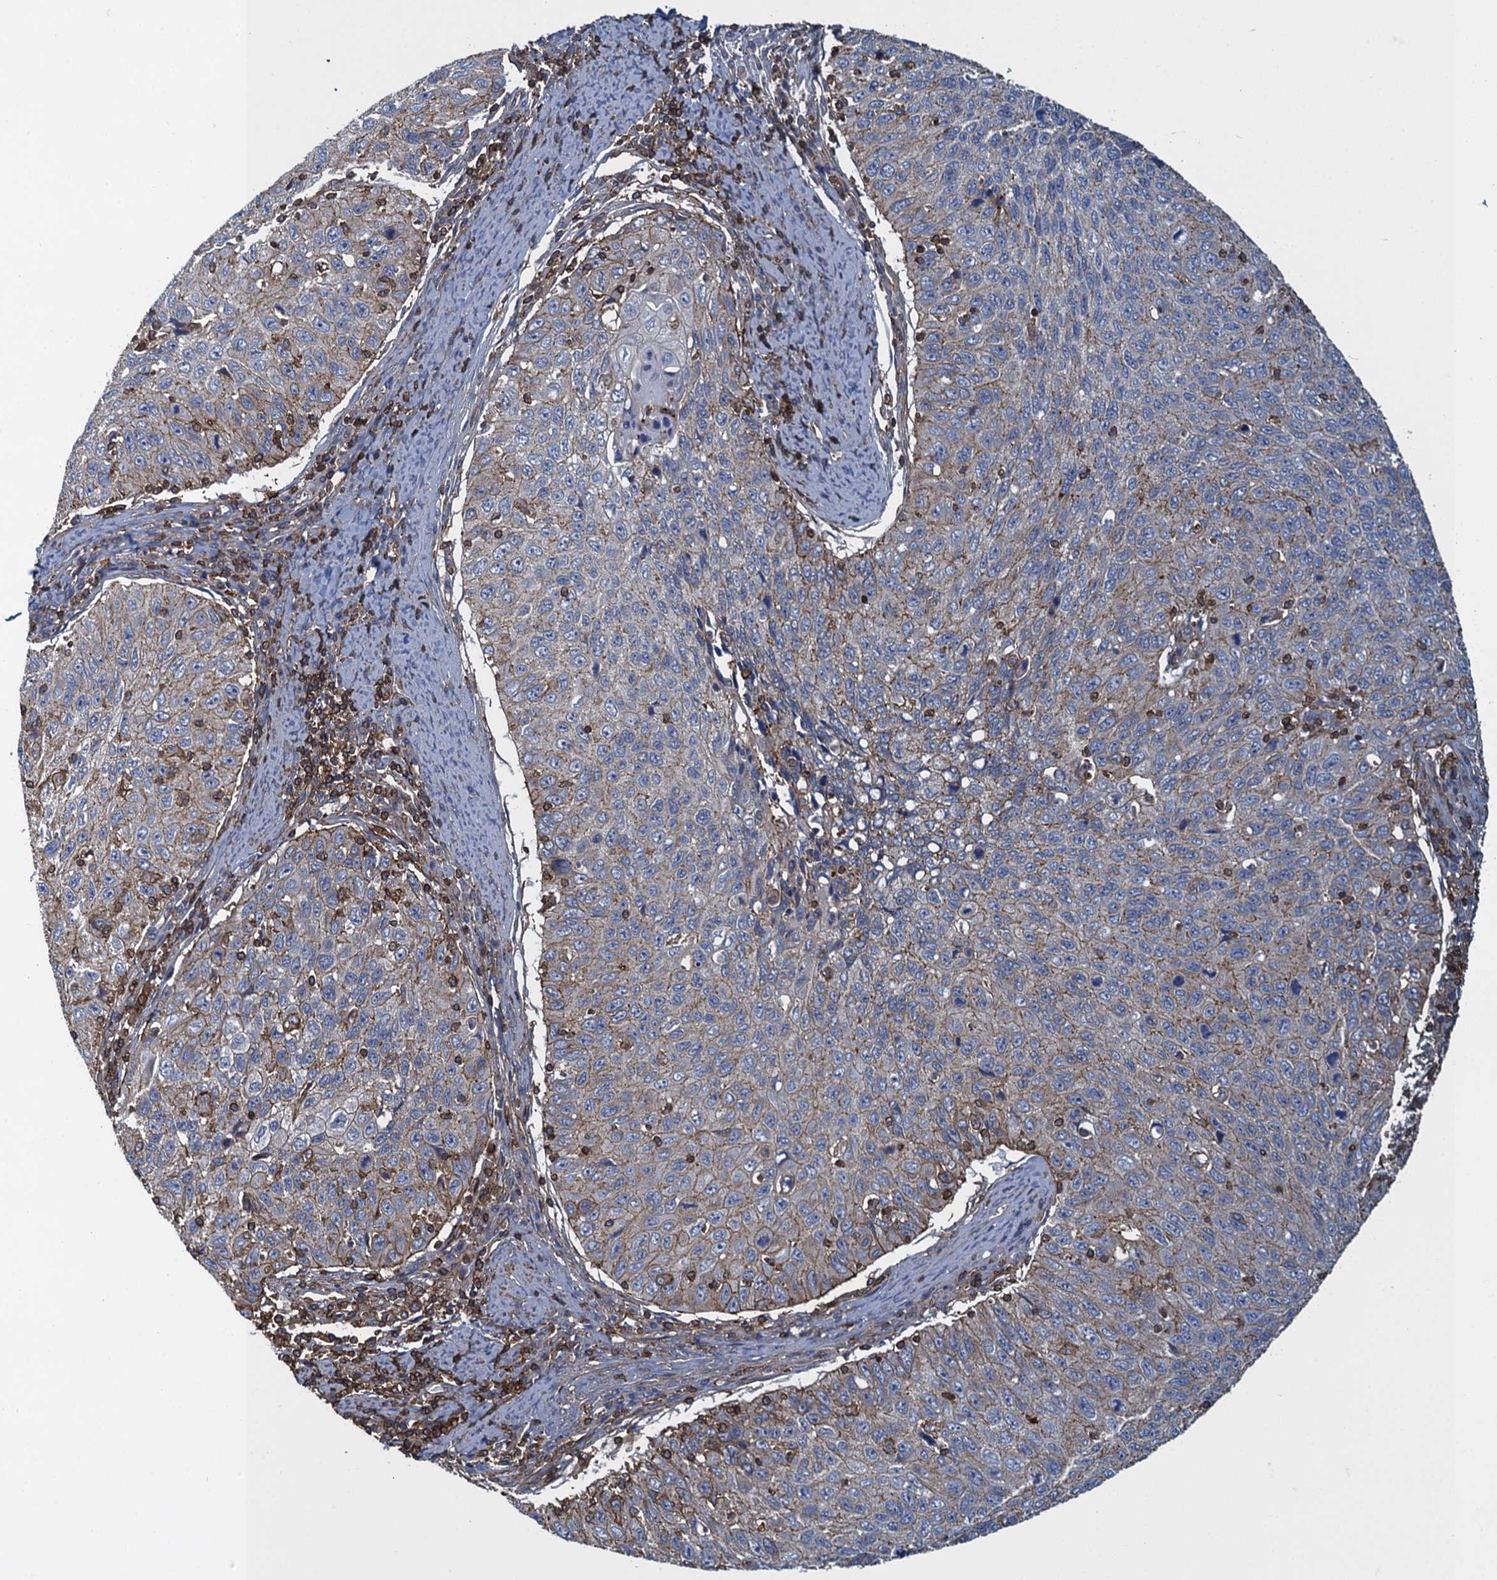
{"staining": {"intensity": "weak", "quantity": "<25%", "location": "cytoplasmic/membranous"}, "tissue": "cervical cancer", "cell_type": "Tumor cells", "image_type": "cancer", "snomed": [{"axis": "morphology", "description": "Squamous cell carcinoma, NOS"}, {"axis": "topography", "description": "Cervix"}], "caption": "Tumor cells show no significant positivity in cervical cancer. (Stains: DAB (3,3'-diaminobenzidine) IHC with hematoxylin counter stain, Microscopy: brightfield microscopy at high magnification).", "gene": "PROSER2", "patient": {"sex": "female", "age": 53}}